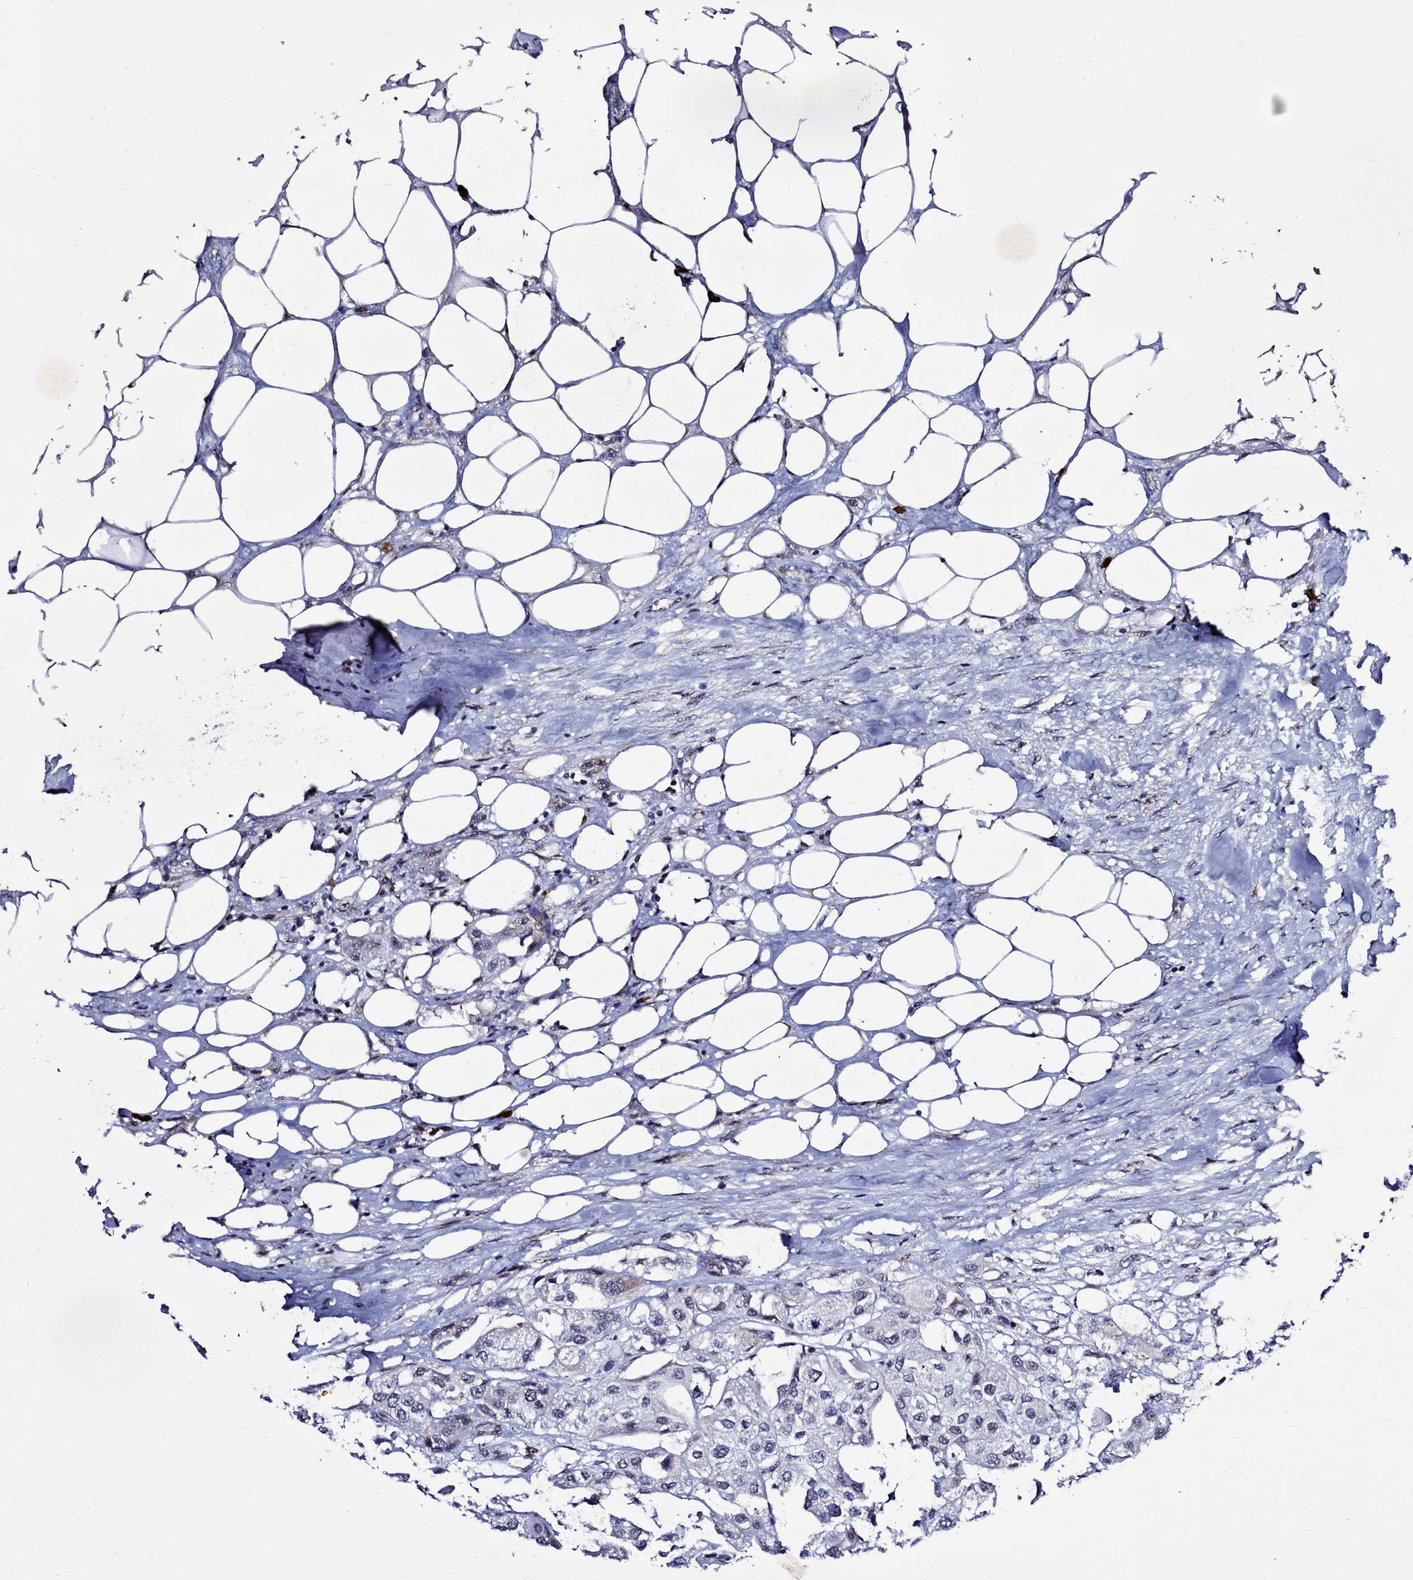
{"staining": {"intensity": "negative", "quantity": "none", "location": "none"}, "tissue": "urothelial cancer", "cell_type": "Tumor cells", "image_type": "cancer", "snomed": [{"axis": "morphology", "description": "Urothelial carcinoma, High grade"}, {"axis": "topography", "description": "Urinary bladder"}], "caption": "An immunohistochemistry (IHC) photomicrograph of high-grade urothelial carcinoma is shown. There is no staining in tumor cells of high-grade urothelial carcinoma.", "gene": "POM121L2", "patient": {"sex": "male", "age": 64}}